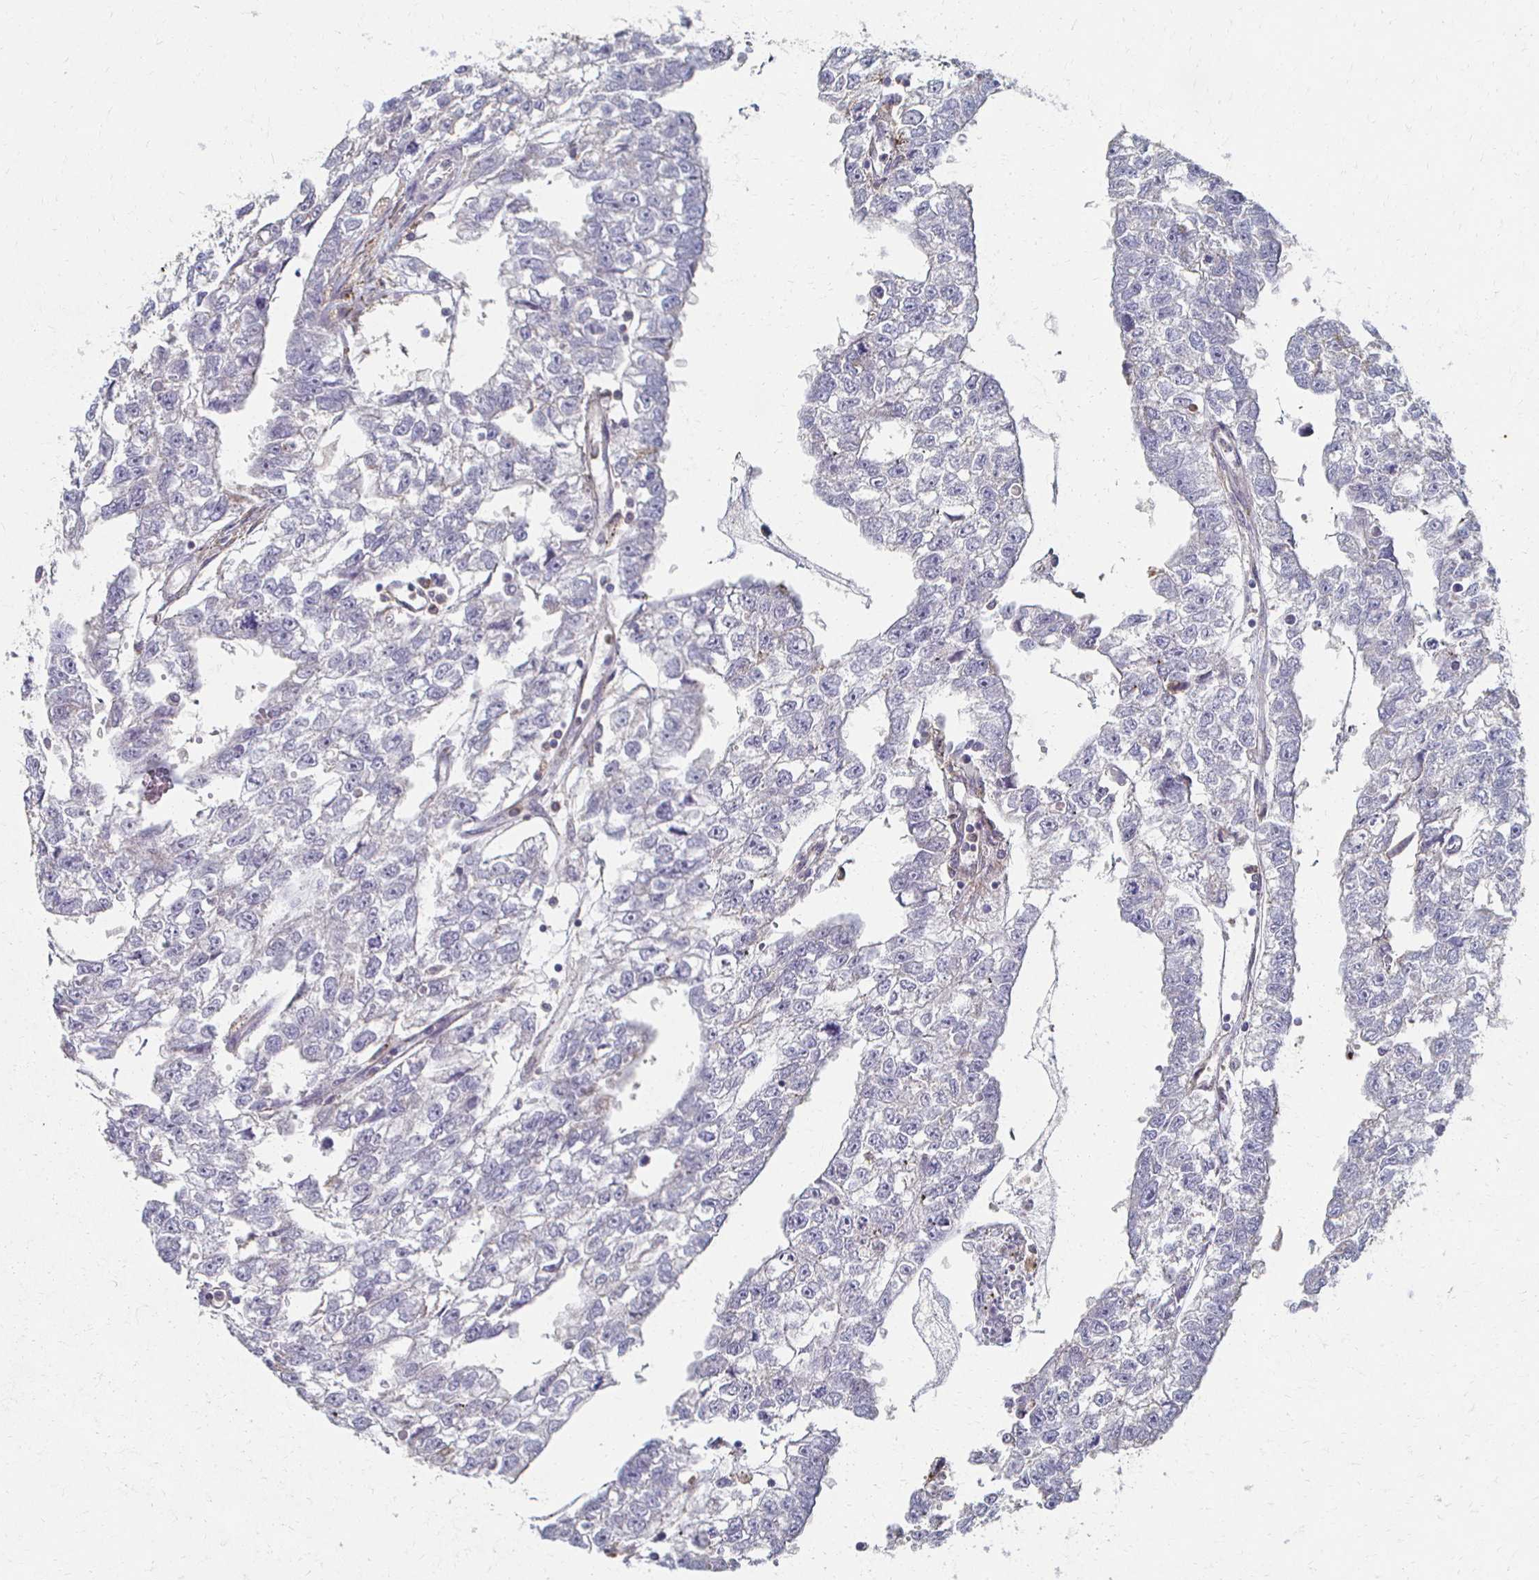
{"staining": {"intensity": "weak", "quantity": "<25%", "location": "cytoplasmic/membranous"}, "tissue": "testis cancer", "cell_type": "Tumor cells", "image_type": "cancer", "snomed": [{"axis": "morphology", "description": "Carcinoma, Embryonal, NOS"}, {"axis": "morphology", "description": "Teratoma, malignant, NOS"}, {"axis": "topography", "description": "Testis"}], "caption": "A photomicrograph of teratoma (malignant) (testis) stained for a protein displays no brown staining in tumor cells.", "gene": "CX3CR1", "patient": {"sex": "male", "age": 44}}